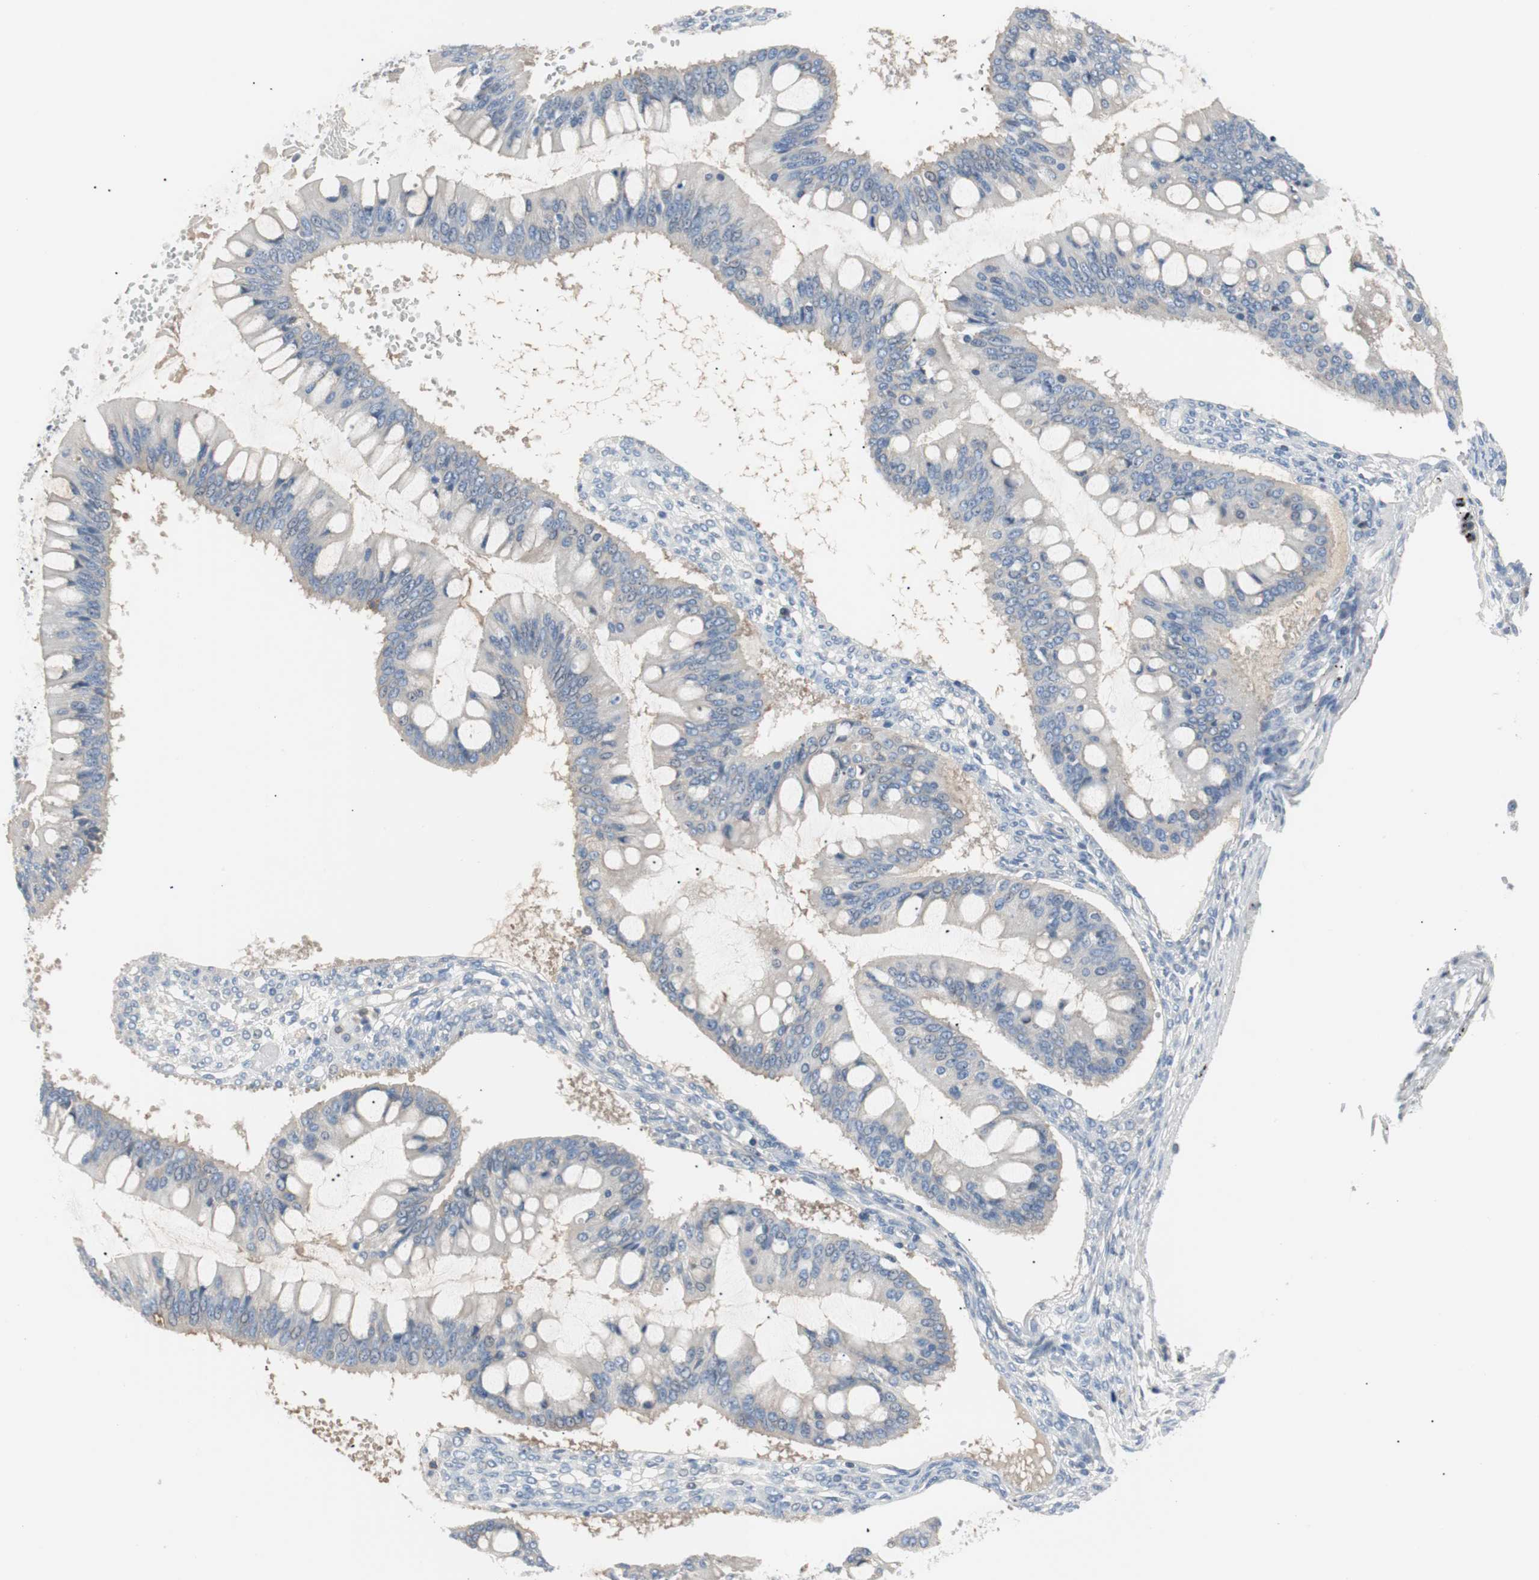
{"staining": {"intensity": "negative", "quantity": "none", "location": "none"}, "tissue": "ovarian cancer", "cell_type": "Tumor cells", "image_type": "cancer", "snomed": [{"axis": "morphology", "description": "Cystadenocarcinoma, mucinous, NOS"}, {"axis": "topography", "description": "Ovary"}], "caption": "Human ovarian cancer stained for a protein using immunohistochemistry (IHC) shows no staining in tumor cells.", "gene": "TNFRSF18", "patient": {"sex": "female", "age": 73}}